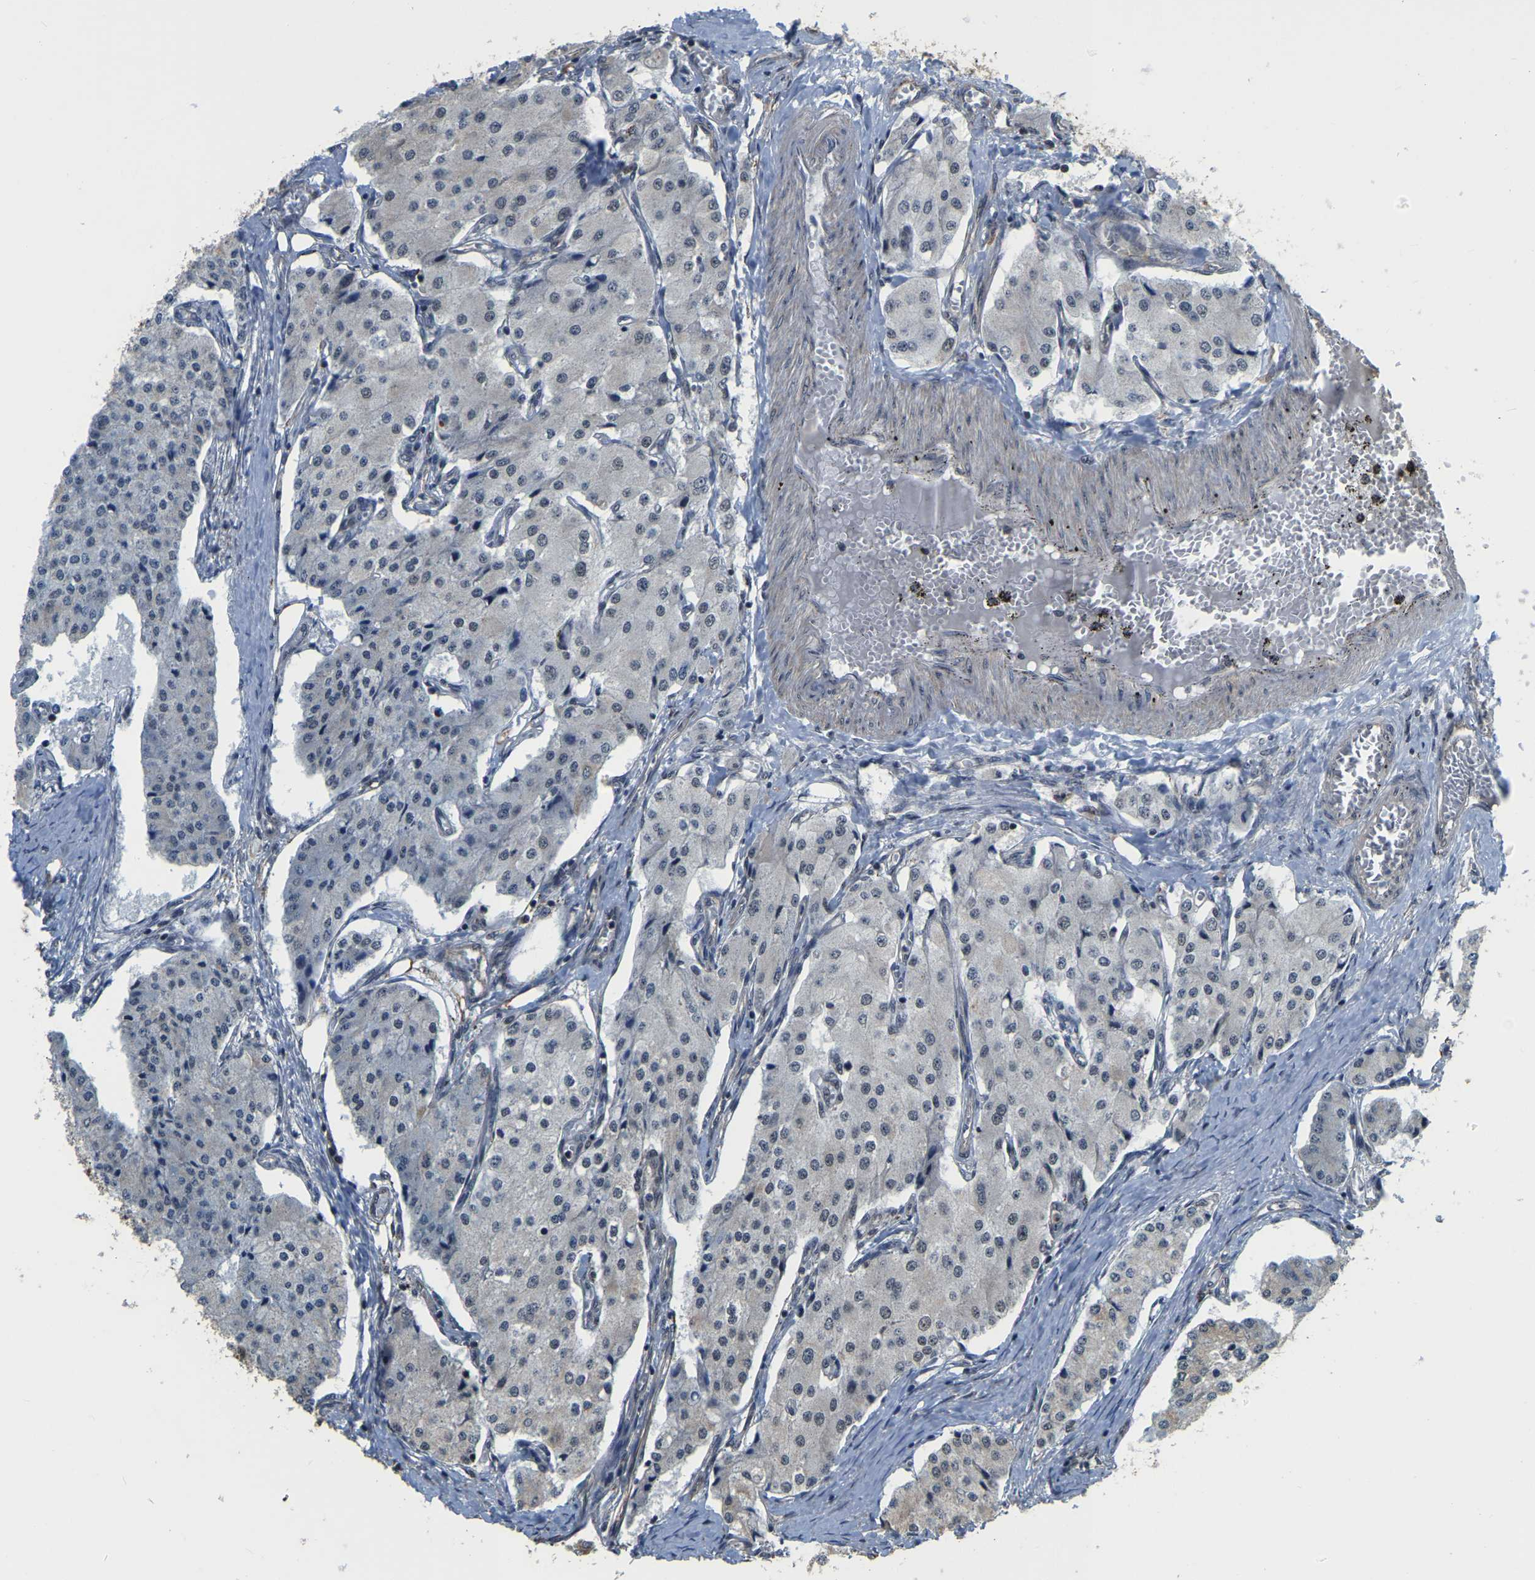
{"staining": {"intensity": "negative", "quantity": "none", "location": "none"}, "tissue": "carcinoid", "cell_type": "Tumor cells", "image_type": "cancer", "snomed": [{"axis": "morphology", "description": "Carcinoid, malignant, NOS"}, {"axis": "topography", "description": "Colon"}], "caption": "A histopathology image of malignant carcinoid stained for a protein shows no brown staining in tumor cells.", "gene": "CIAO1", "patient": {"sex": "female", "age": 52}}